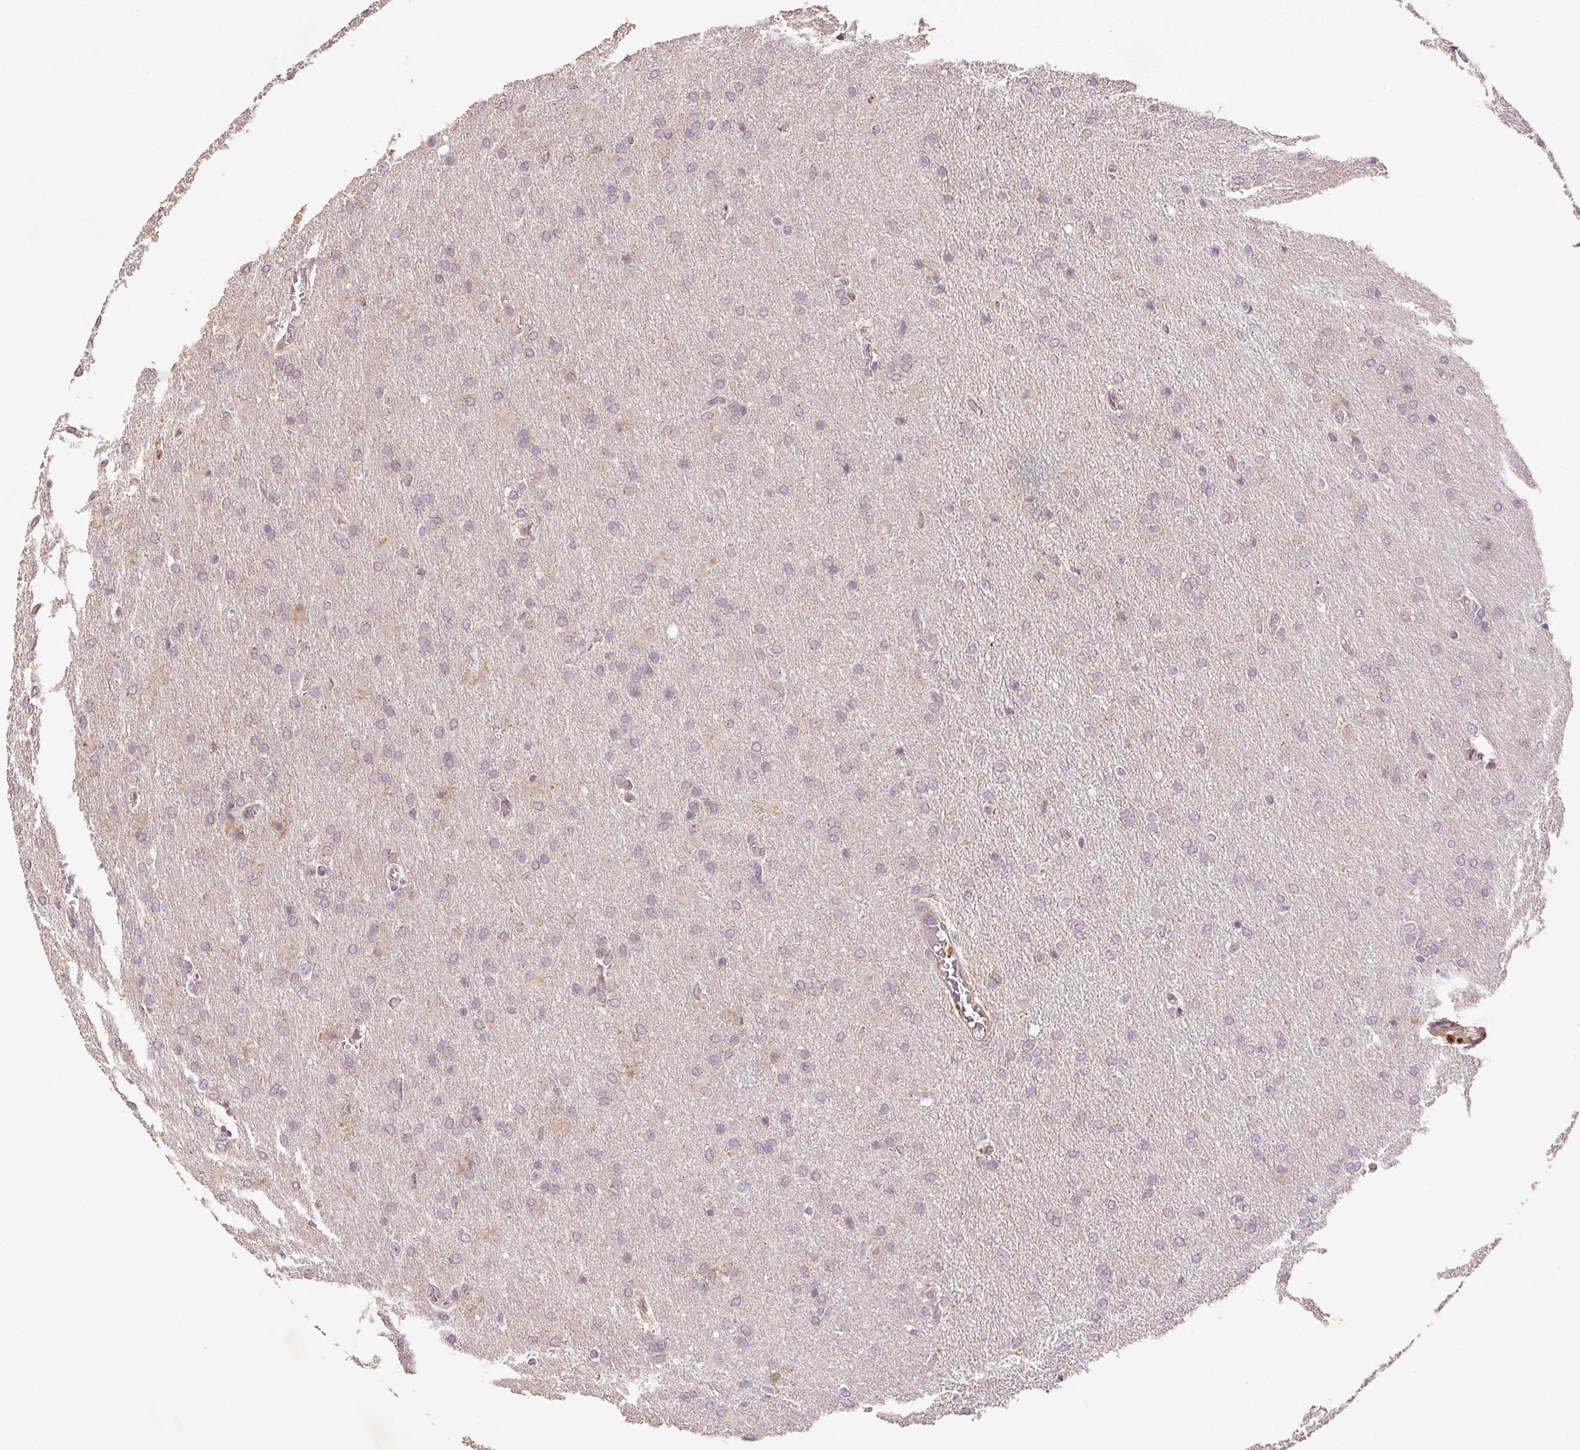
{"staining": {"intensity": "negative", "quantity": "none", "location": "none"}, "tissue": "glioma", "cell_type": "Tumor cells", "image_type": "cancer", "snomed": [{"axis": "morphology", "description": "Glioma, malignant, High grade"}, {"axis": "topography", "description": "Brain"}], "caption": "This is an IHC photomicrograph of malignant glioma (high-grade). There is no positivity in tumor cells.", "gene": "YIF1B", "patient": {"sex": "male", "age": 68}}